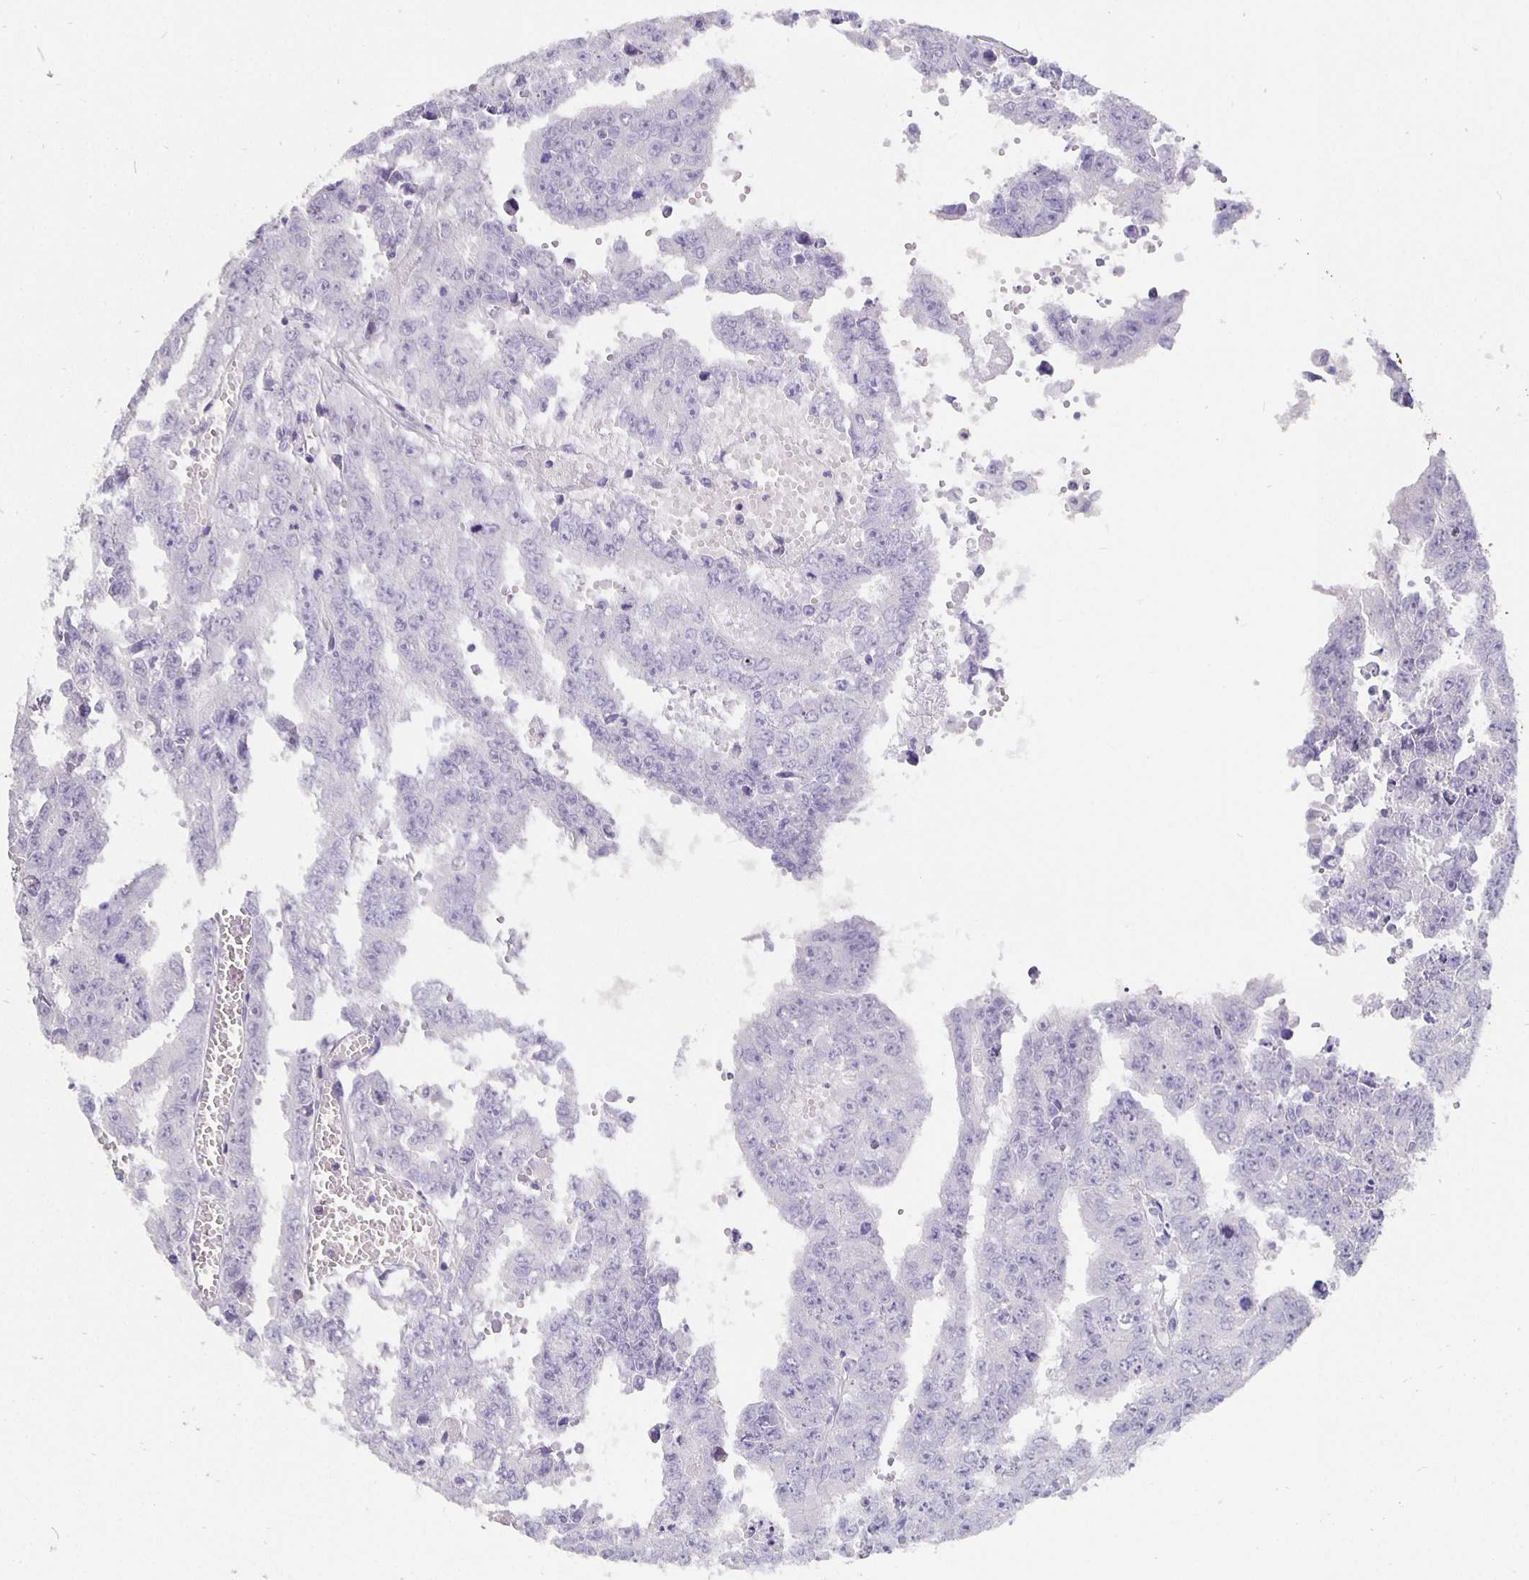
{"staining": {"intensity": "negative", "quantity": "none", "location": "none"}, "tissue": "testis cancer", "cell_type": "Tumor cells", "image_type": "cancer", "snomed": [{"axis": "morphology", "description": "Carcinoma, Embryonal, NOS"}, {"axis": "morphology", "description": "Teratoma, malignant, NOS"}, {"axis": "topography", "description": "Testis"}], "caption": "An immunohistochemistry image of teratoma (malignant) (testis) is shown. There is no staining in tumor cells of teratoma (malignant) (testis).", "gene": "CFAP74", "patient": {"sex": "male", "age": 24}}